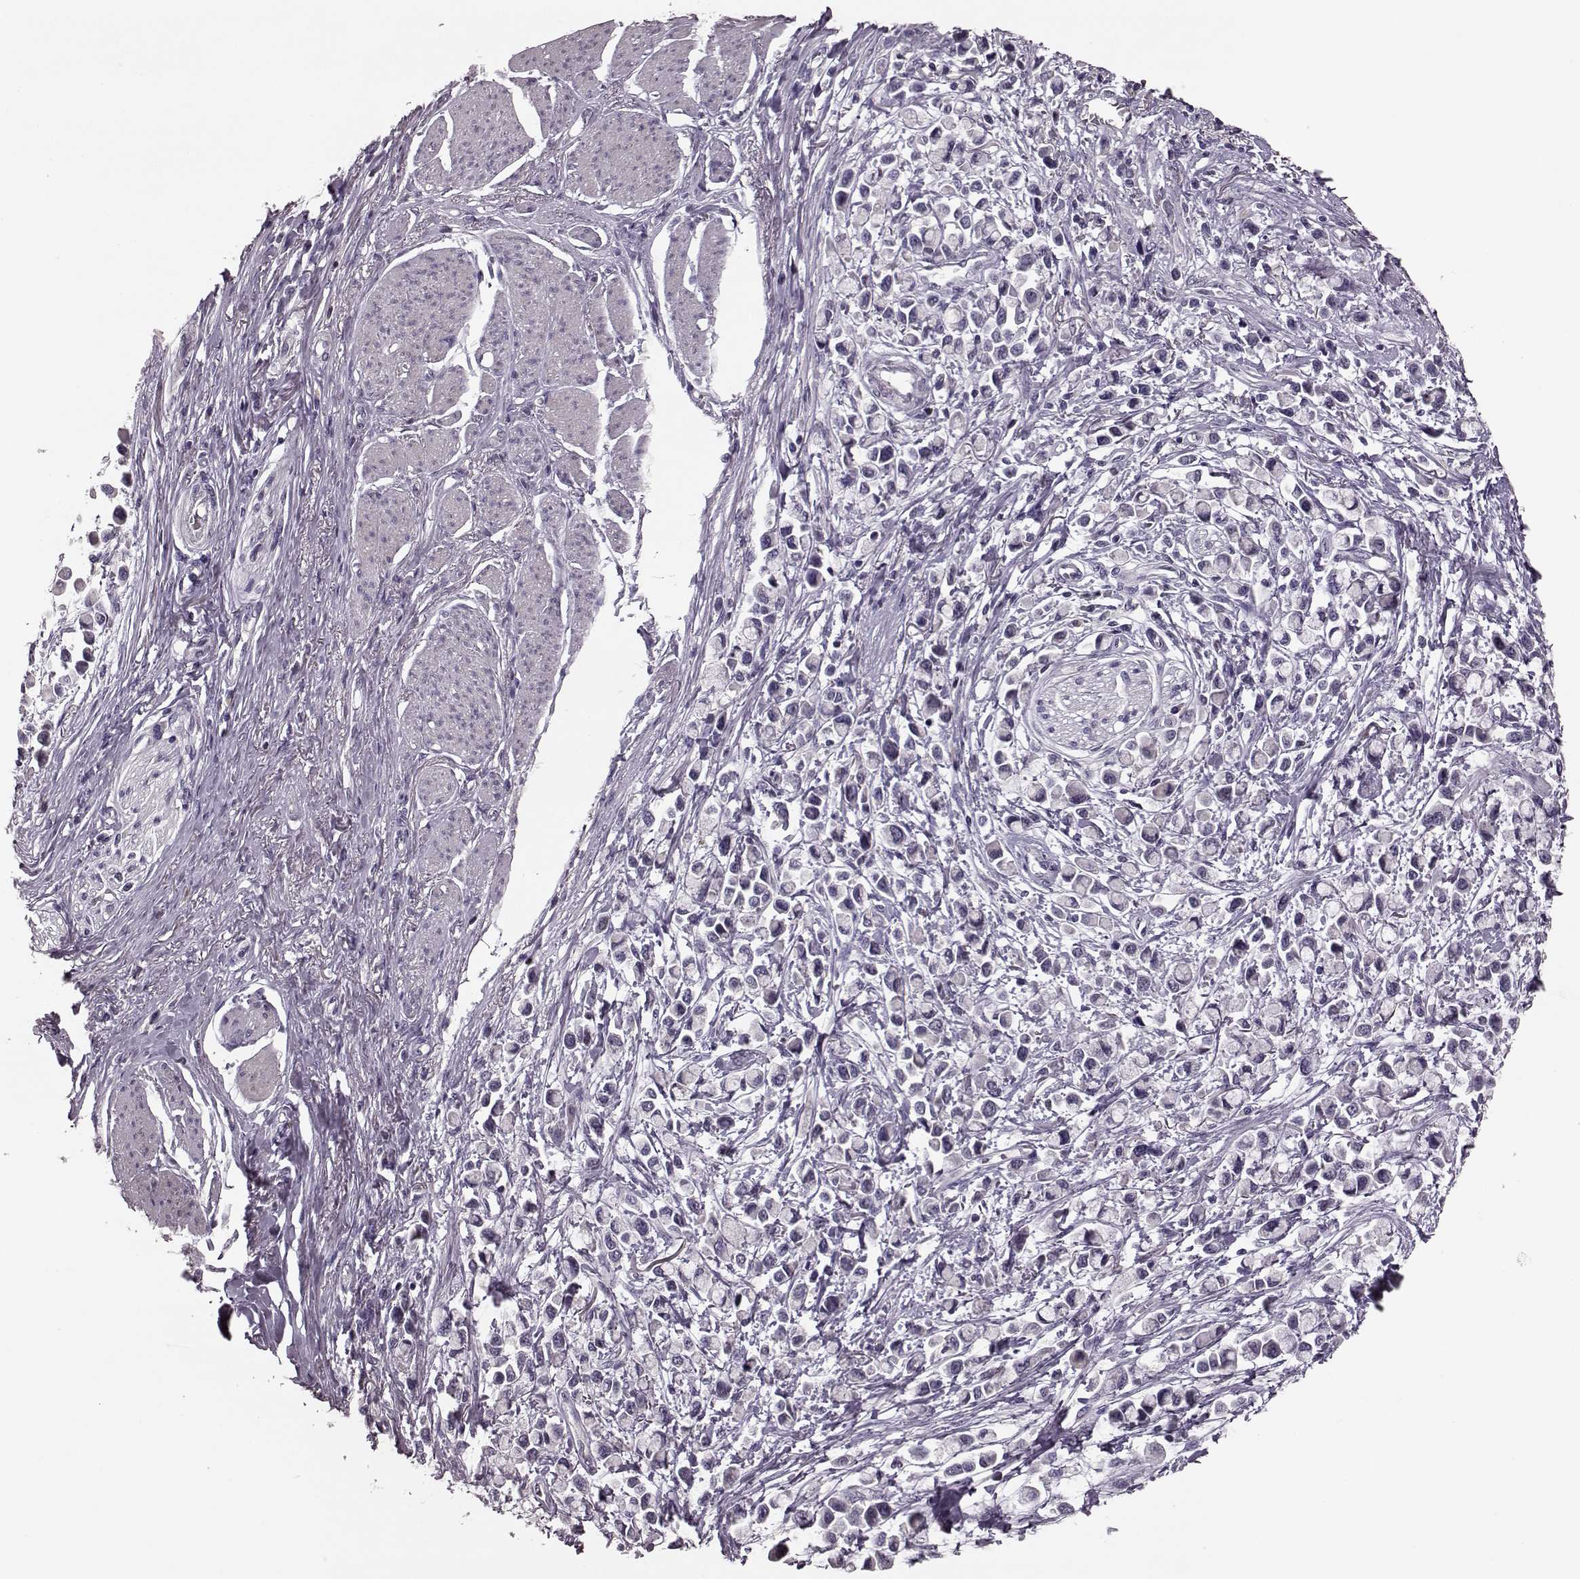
{"staining": {"intensity": "negative", "quantity": "none", "location": "none"}, "tissue": "stomach cancer", "cell_type": "Tumor cells", "image_type": "cancer", "snomed": [{"axis": "morphology", "description": "Adenocarcinoma, NOS"}, {"axis": "topography", "description": "Stomach"}], "caption": "DAB immunohistochemical staining of adenocarcinoma (stomach) reveals no significant staining in tumor cells.", "gene": "SLC52A3", "patient": {"sex": "female", "age": 81}}